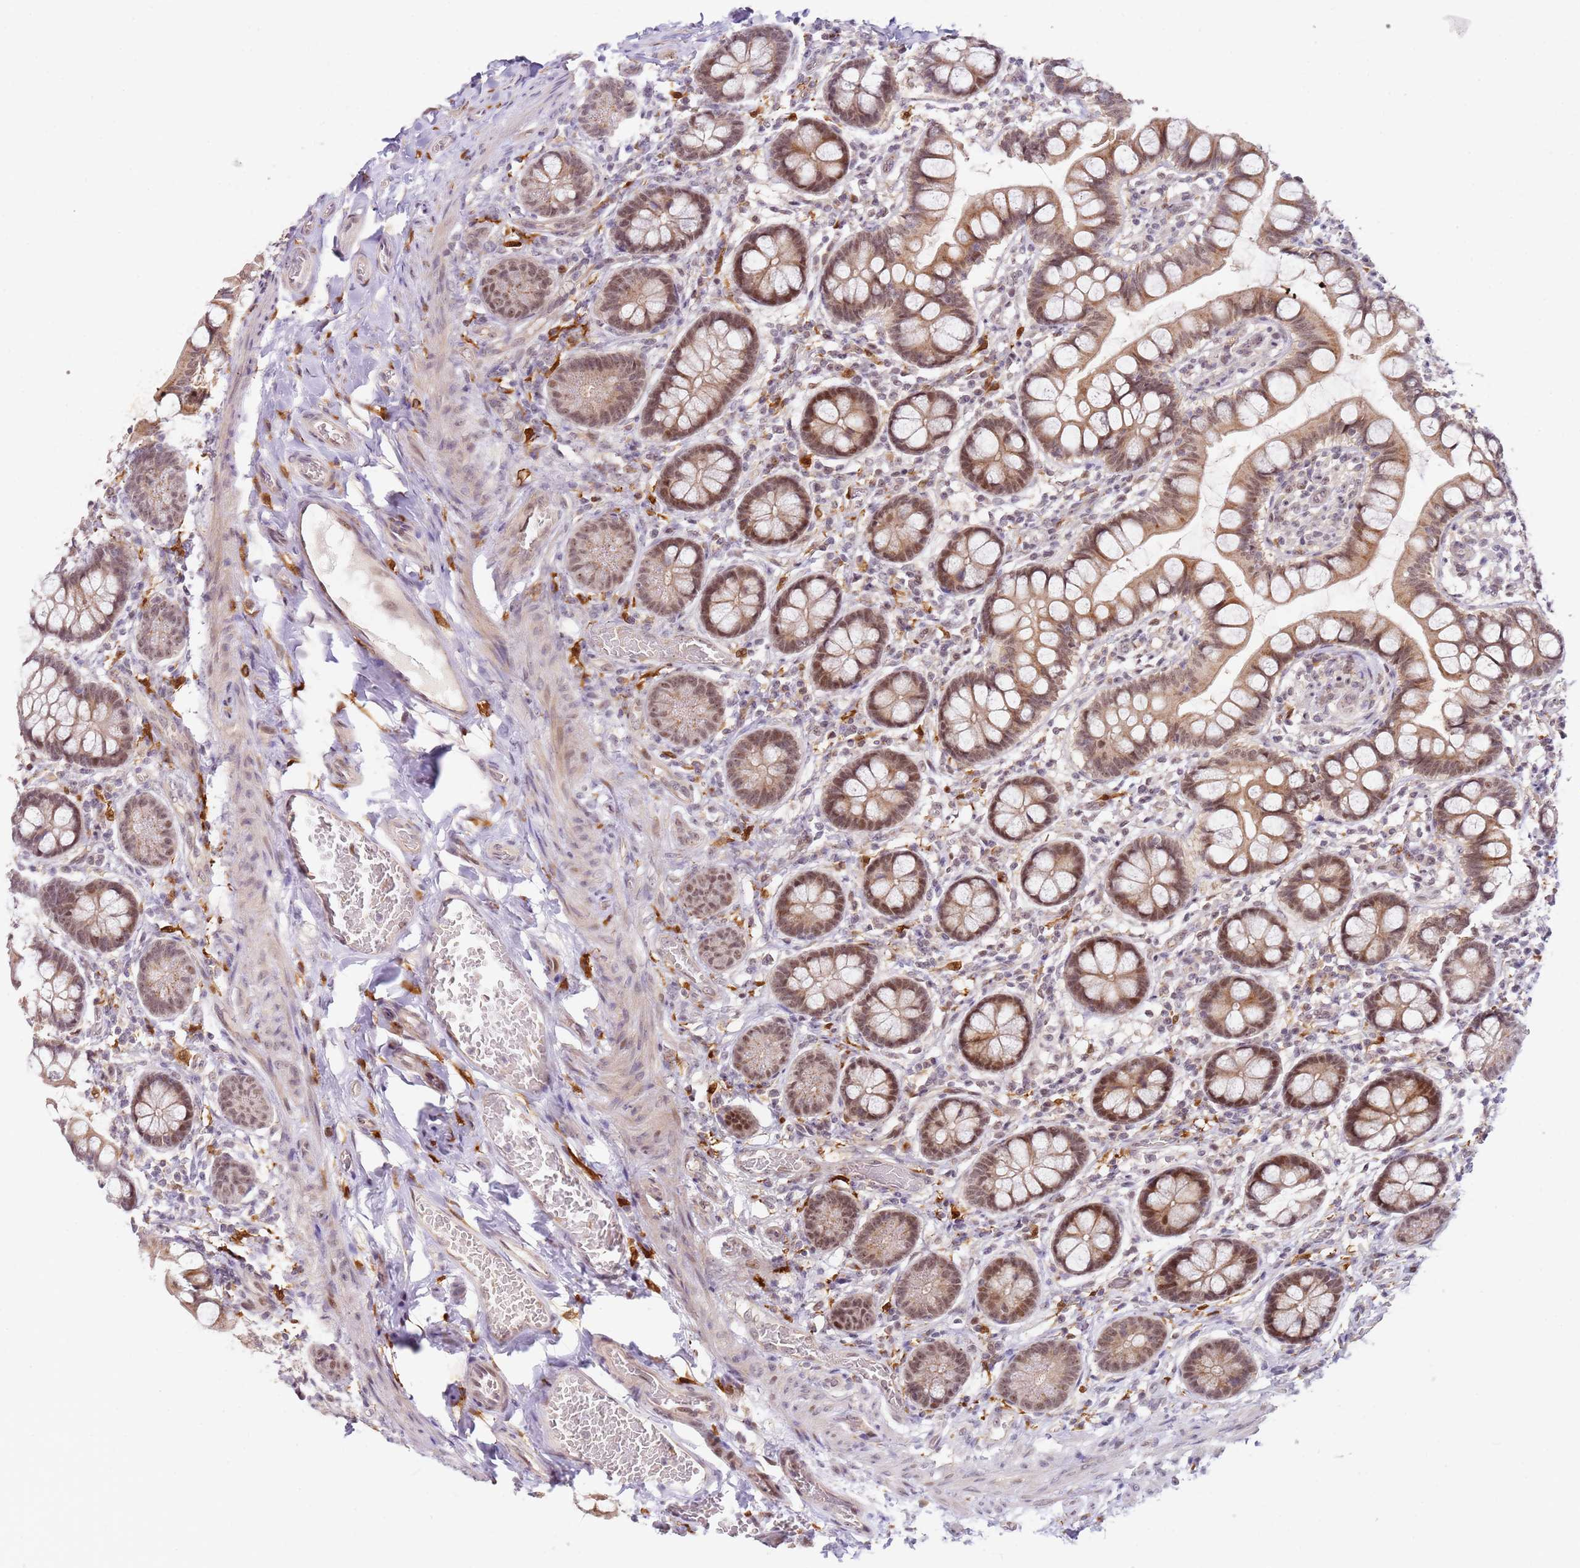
{"staining": {"intensity": "moderate", "quantity": ">75%", "location": "cytoplasmic/membranous,nuclear"}, "tissue": "small intestine", "cell_type": "Glandular cells", "image_type": "normal", "snomed": [{"axis": "morphology", "description": "Normal tissue, NOS"}, {"axis": "topography", "description": "Small intestine"}], "caption": "This is a micrograph of immunohistochemistry staining of benign small intestine, which shows moderate expression in the cytoplasmic/membranous,nuclear of glandular cells.", "gene": "LGALSL", "patient": {"sex": "male", "age": 52}}